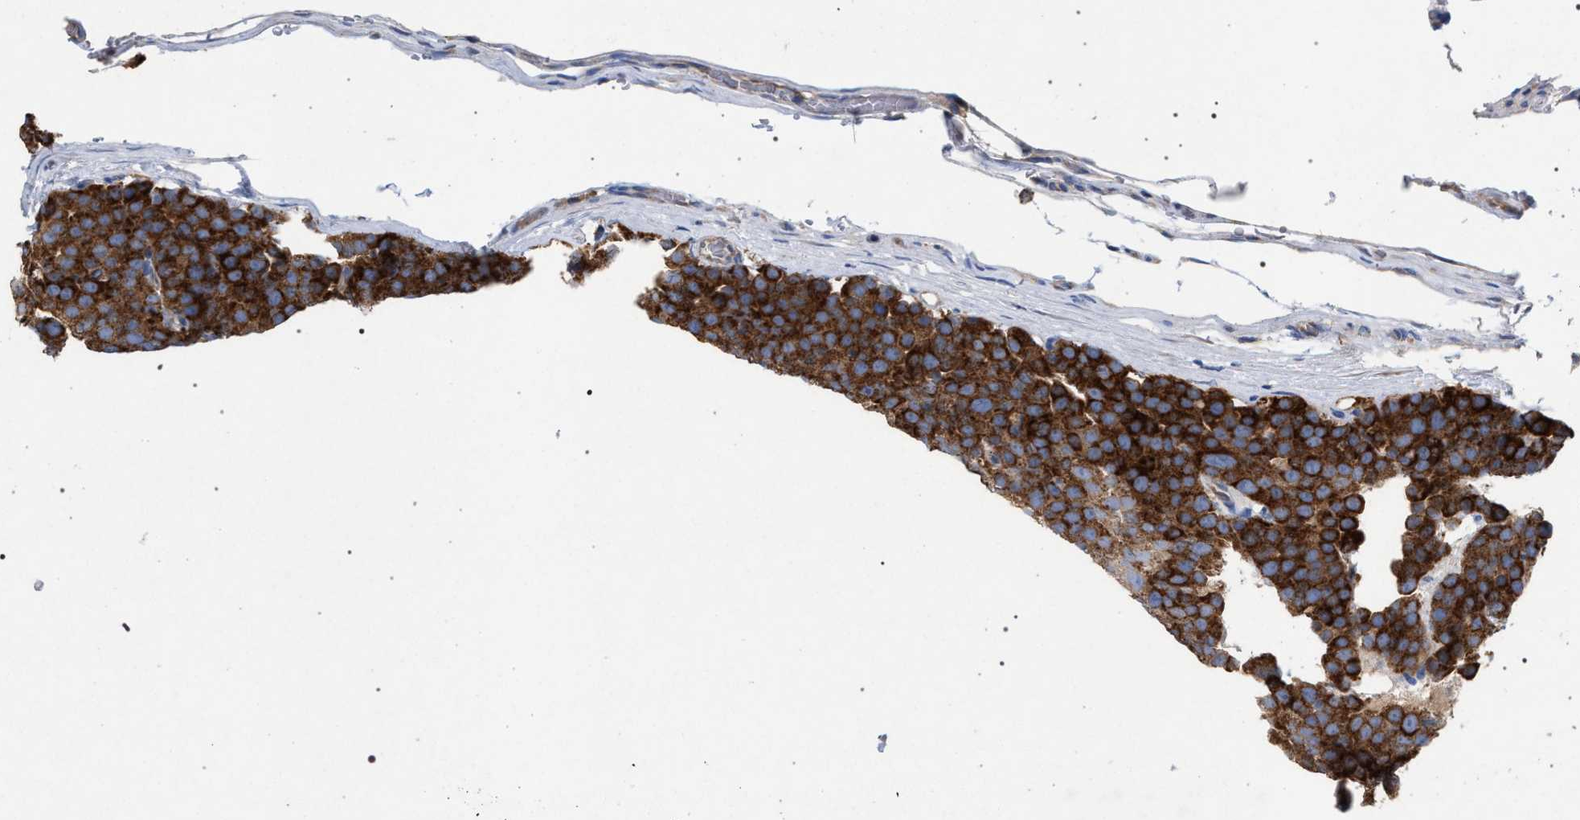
{"staining": {"intensity": "strong", "quantity": ">75%", "location": "cytoplasmic/membranous"}, "tissue": "testis cancer", "cell_type": "Tumor cells", "image_type": "cancer", "snomed": [{"axis": "morphology", "description": "Seminoma, NOS"}, {"axis": "topography", "description": "Testis"}], "caption": "Testis cancer (seminoma) stained with a protein marker demonstrates strong staining in tumor cells.", "gene": "VPS13A", "patient": {"sex": "male", "age": 71}}